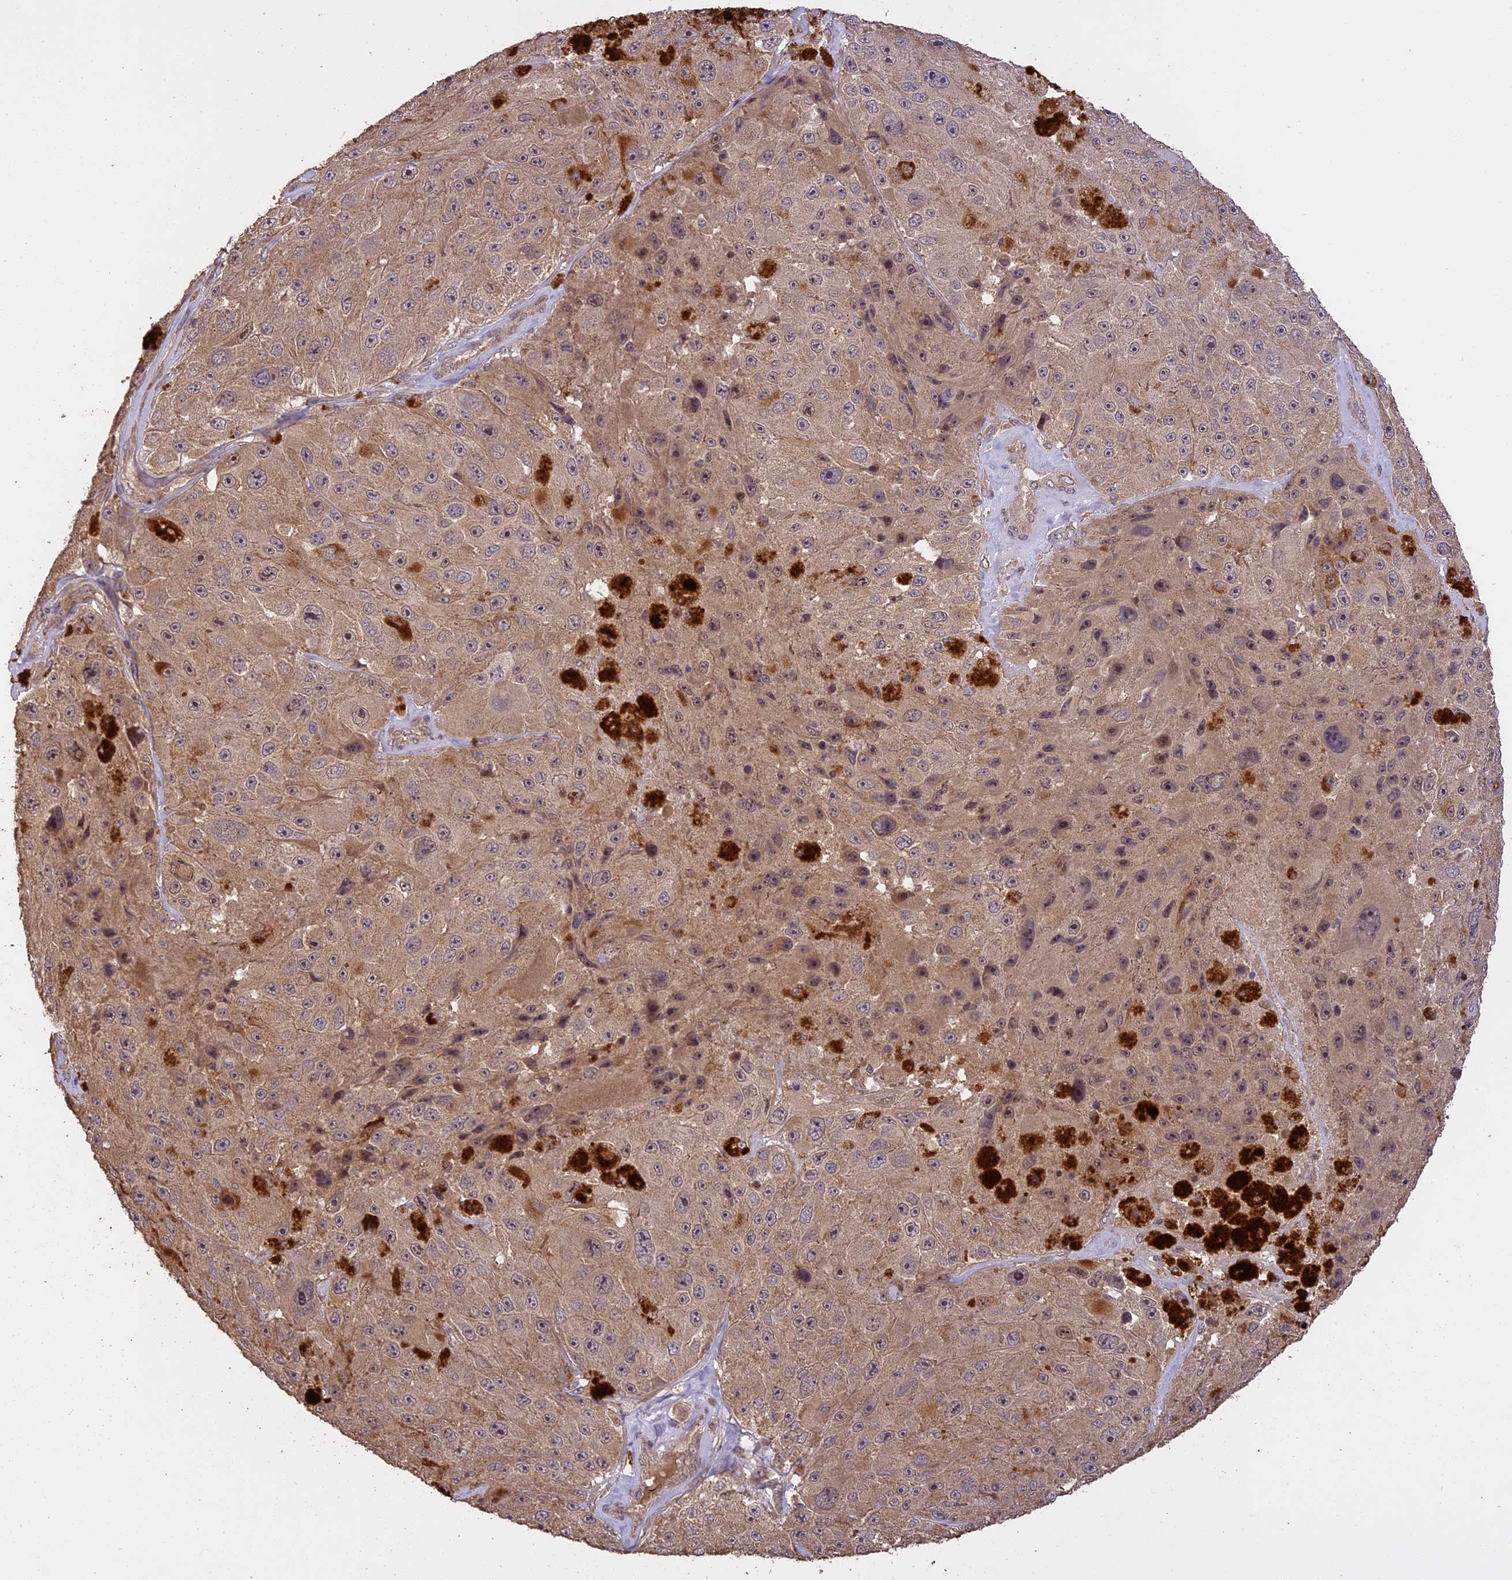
{"staining": {"intensity": "weak", "quantity": "25%-75%", "location": "cytoplasmic/membranous"}, "tissue": "melanoma", "cell_type": "Tumor cells", "image_type": "cancer", "snomed": [{"axis": "morphology", "description": "Malignant melanoma, Metastatic site"}, {"axis": "topography", "description": "Lymph node"}], "caption": "Melanoma was stained to show a protein in brown. There is low levels of weak cytoplasmic/membranous expression in approximately 25%-75% of tumor cells.", "gene": "TIGD7", "patient": {"sex": "male", "age": 62}}